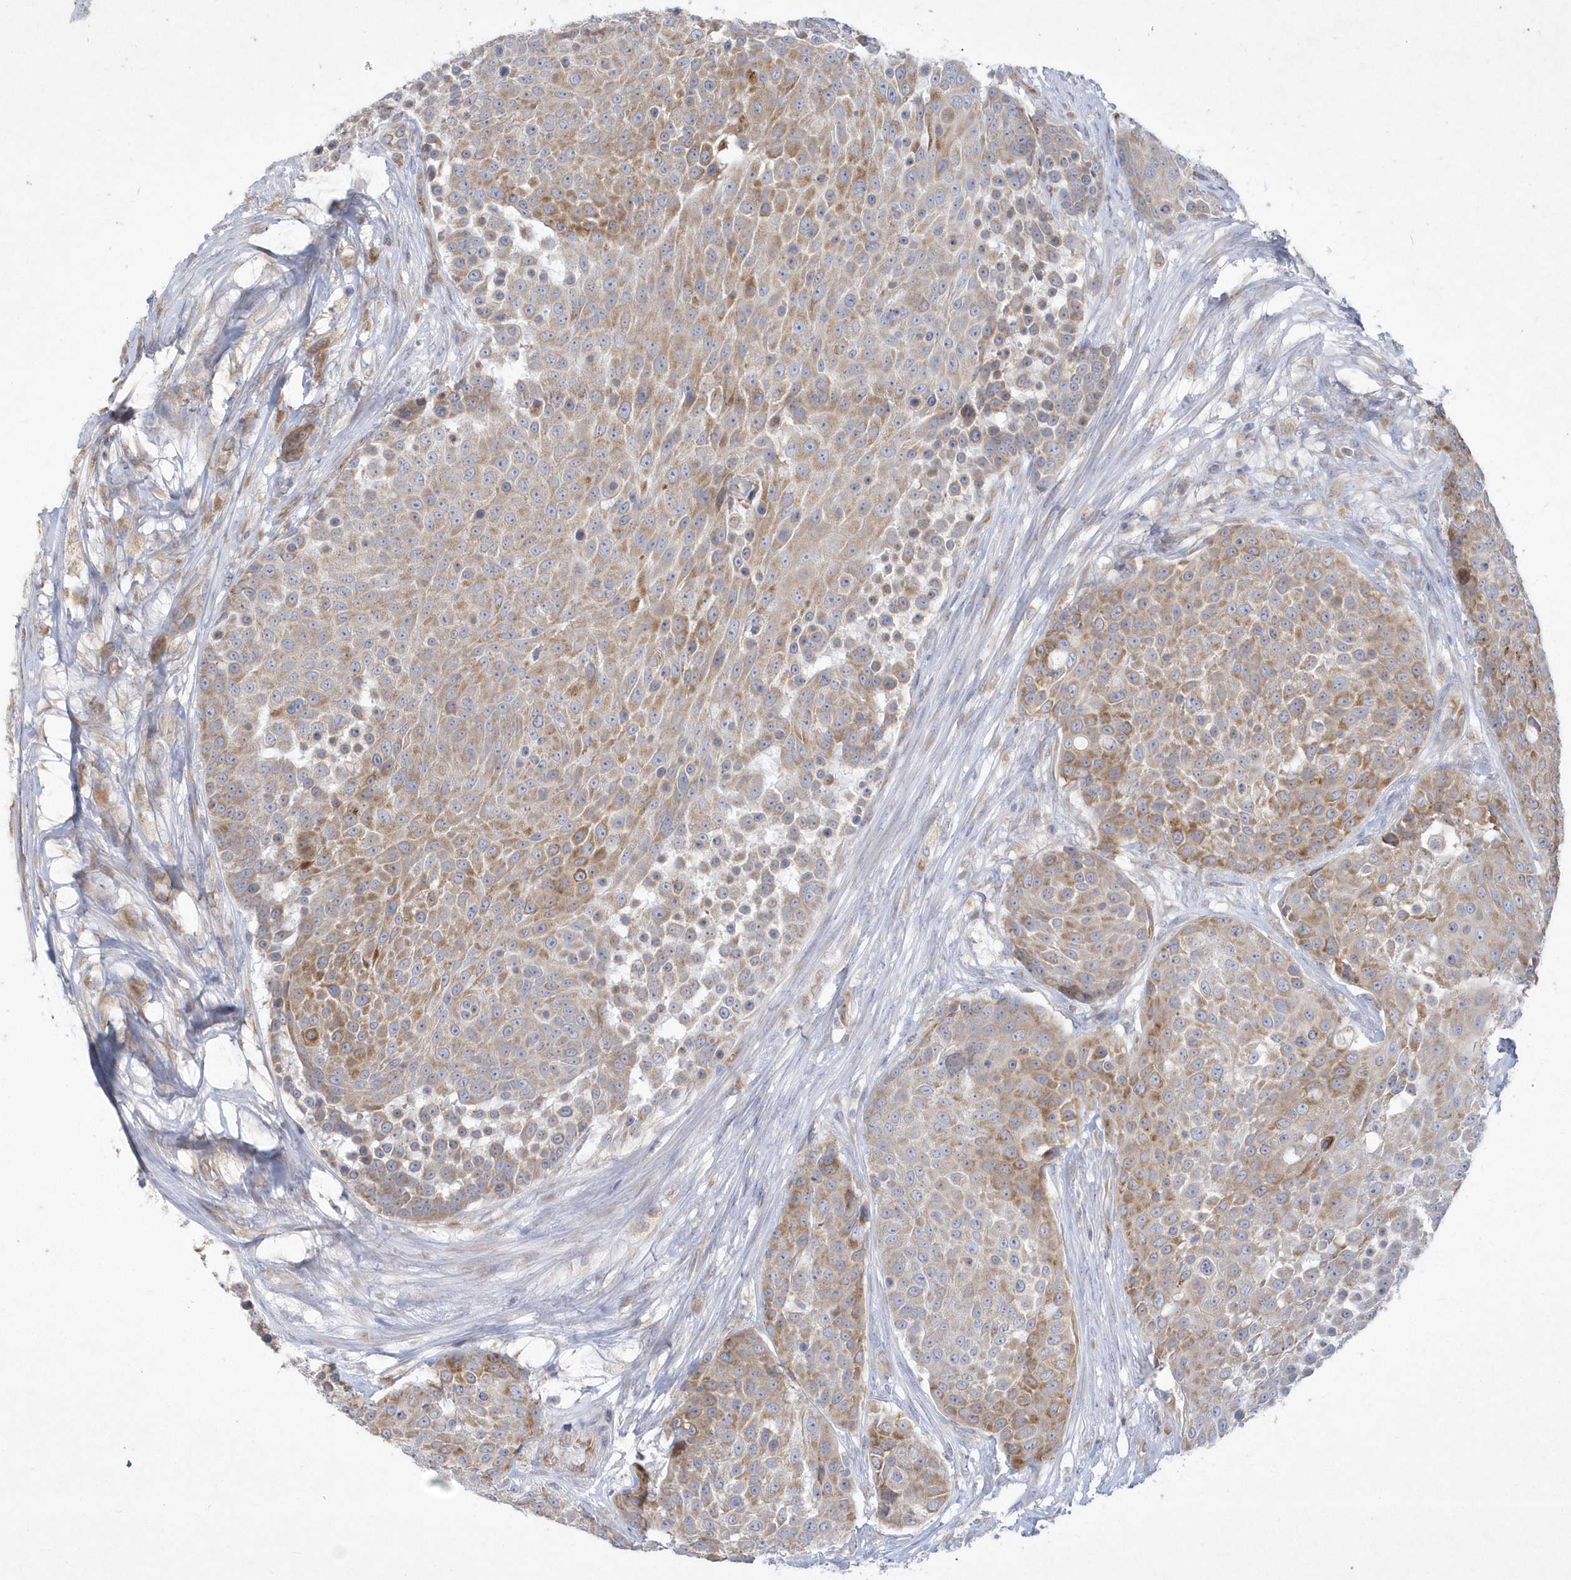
{"staining": {"intensity": "moderate", "quantity": ">75%", "location": "cytoplasmic/membranous"}, "tissue": "urothelial cancer", "cell_type": "Tumor cells", "image_type": "cancer", "snomed": [{"axis": "morphology", "description": "Urothelial carcinoma, High grade"}, {"axis": "topography", "description": "Urinary bladder"}], "caption": "DAB immunohistochemical staining of urothelial carcinoma (high-grade) exhibits moderate cytoplasmic/membranous protein staining in about >75% of tumor cells.", "gene": "DGAT1", "patient": {"sex": "female", "age": 63}}